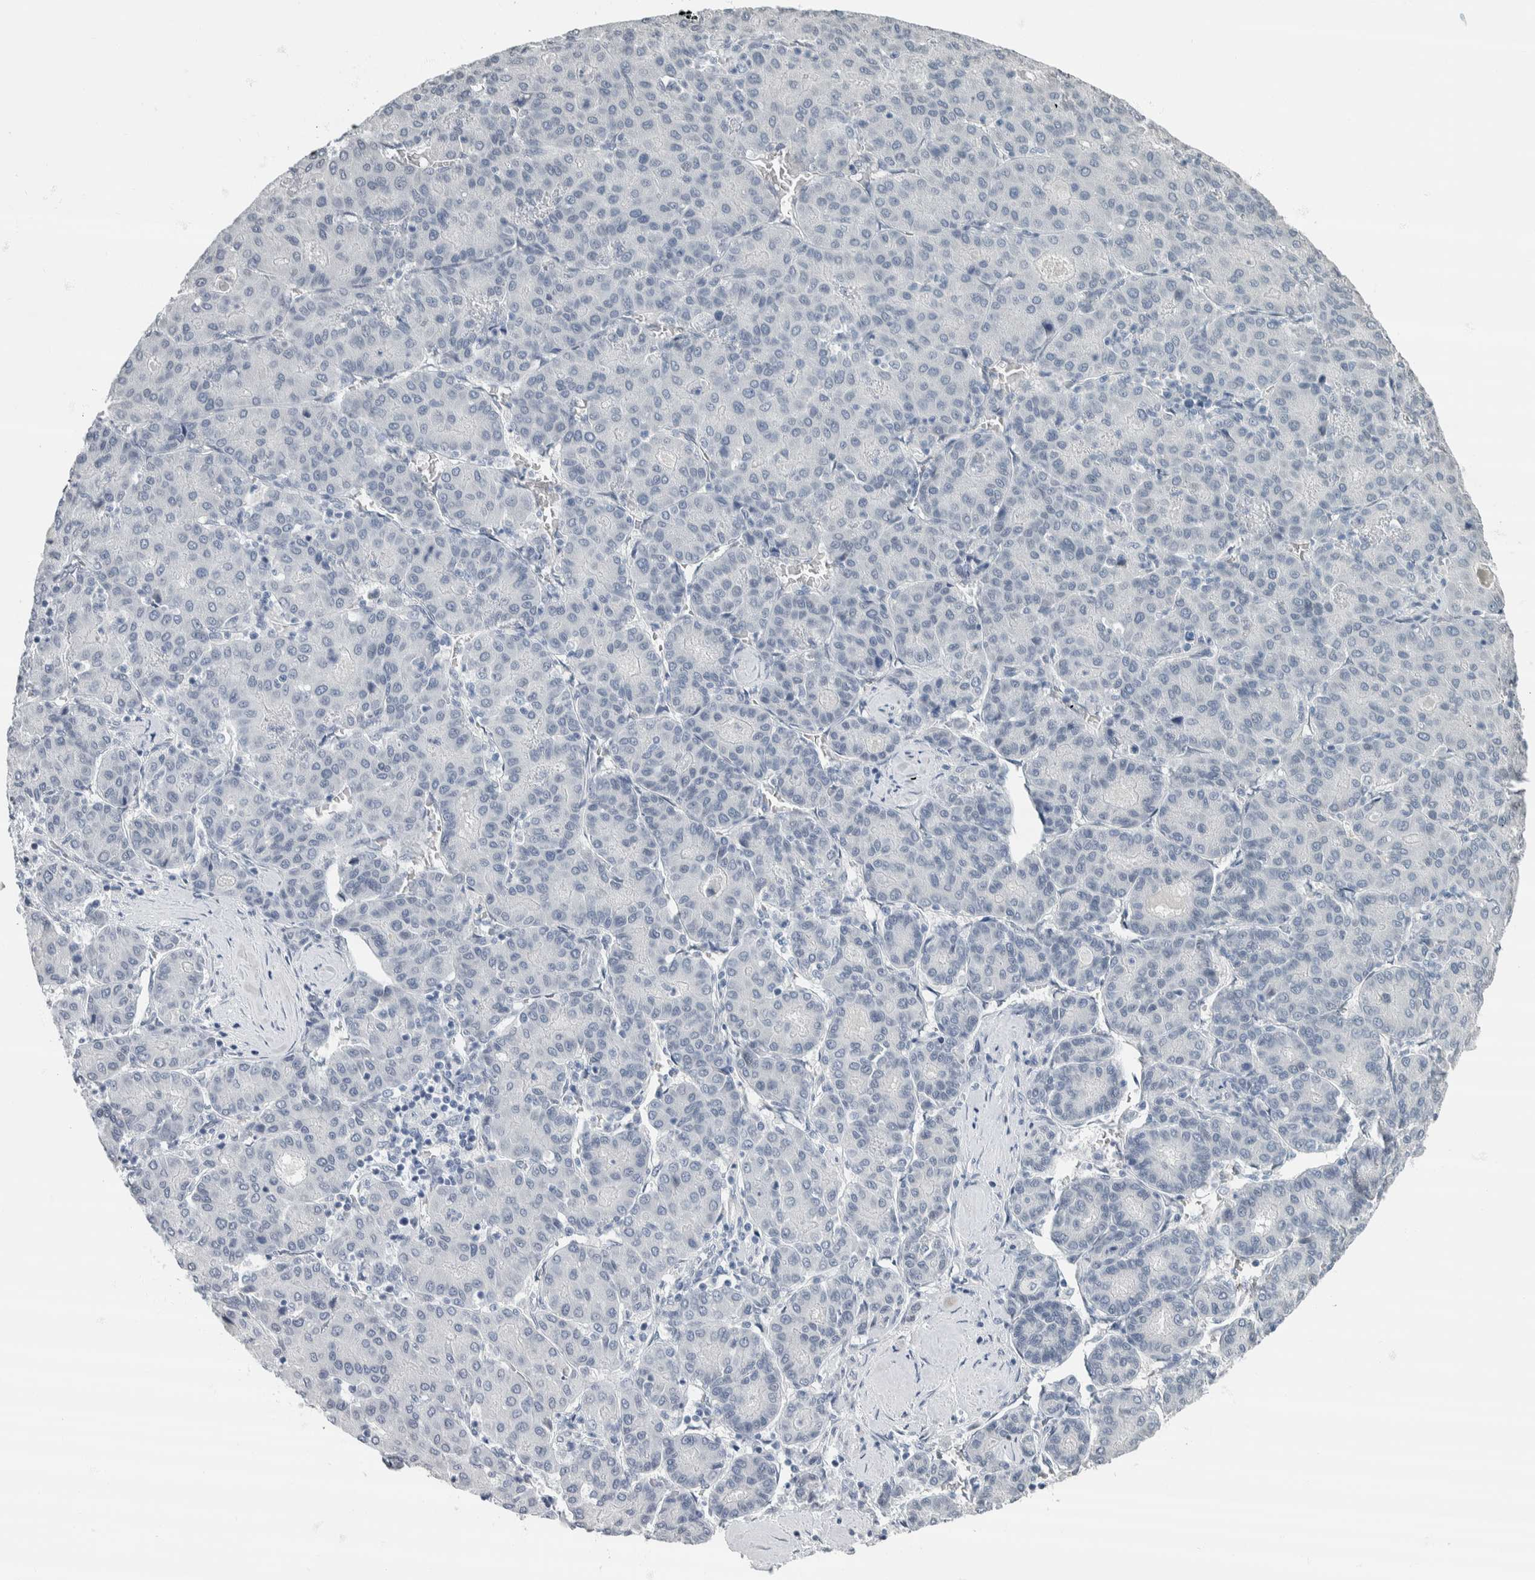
{"staining": {"intensity": "negative", "quantity": "none", "location": "none"}, "tissue": "liver cancer", "cell_type": "Tumor cells", "image_type": "cancer", "snomed": [{"axis": "morphology", "description": "Carcinoma, Hepatocellular, NOS"}, {"axis": "topography", "description": "Liver"}], "caption": "The image reveals no significant staining in tumor cells of liver cancer (hepatocellular carcinoma).", "gene": "NEFM", "patient": {"sex": "male", "age": 65}}